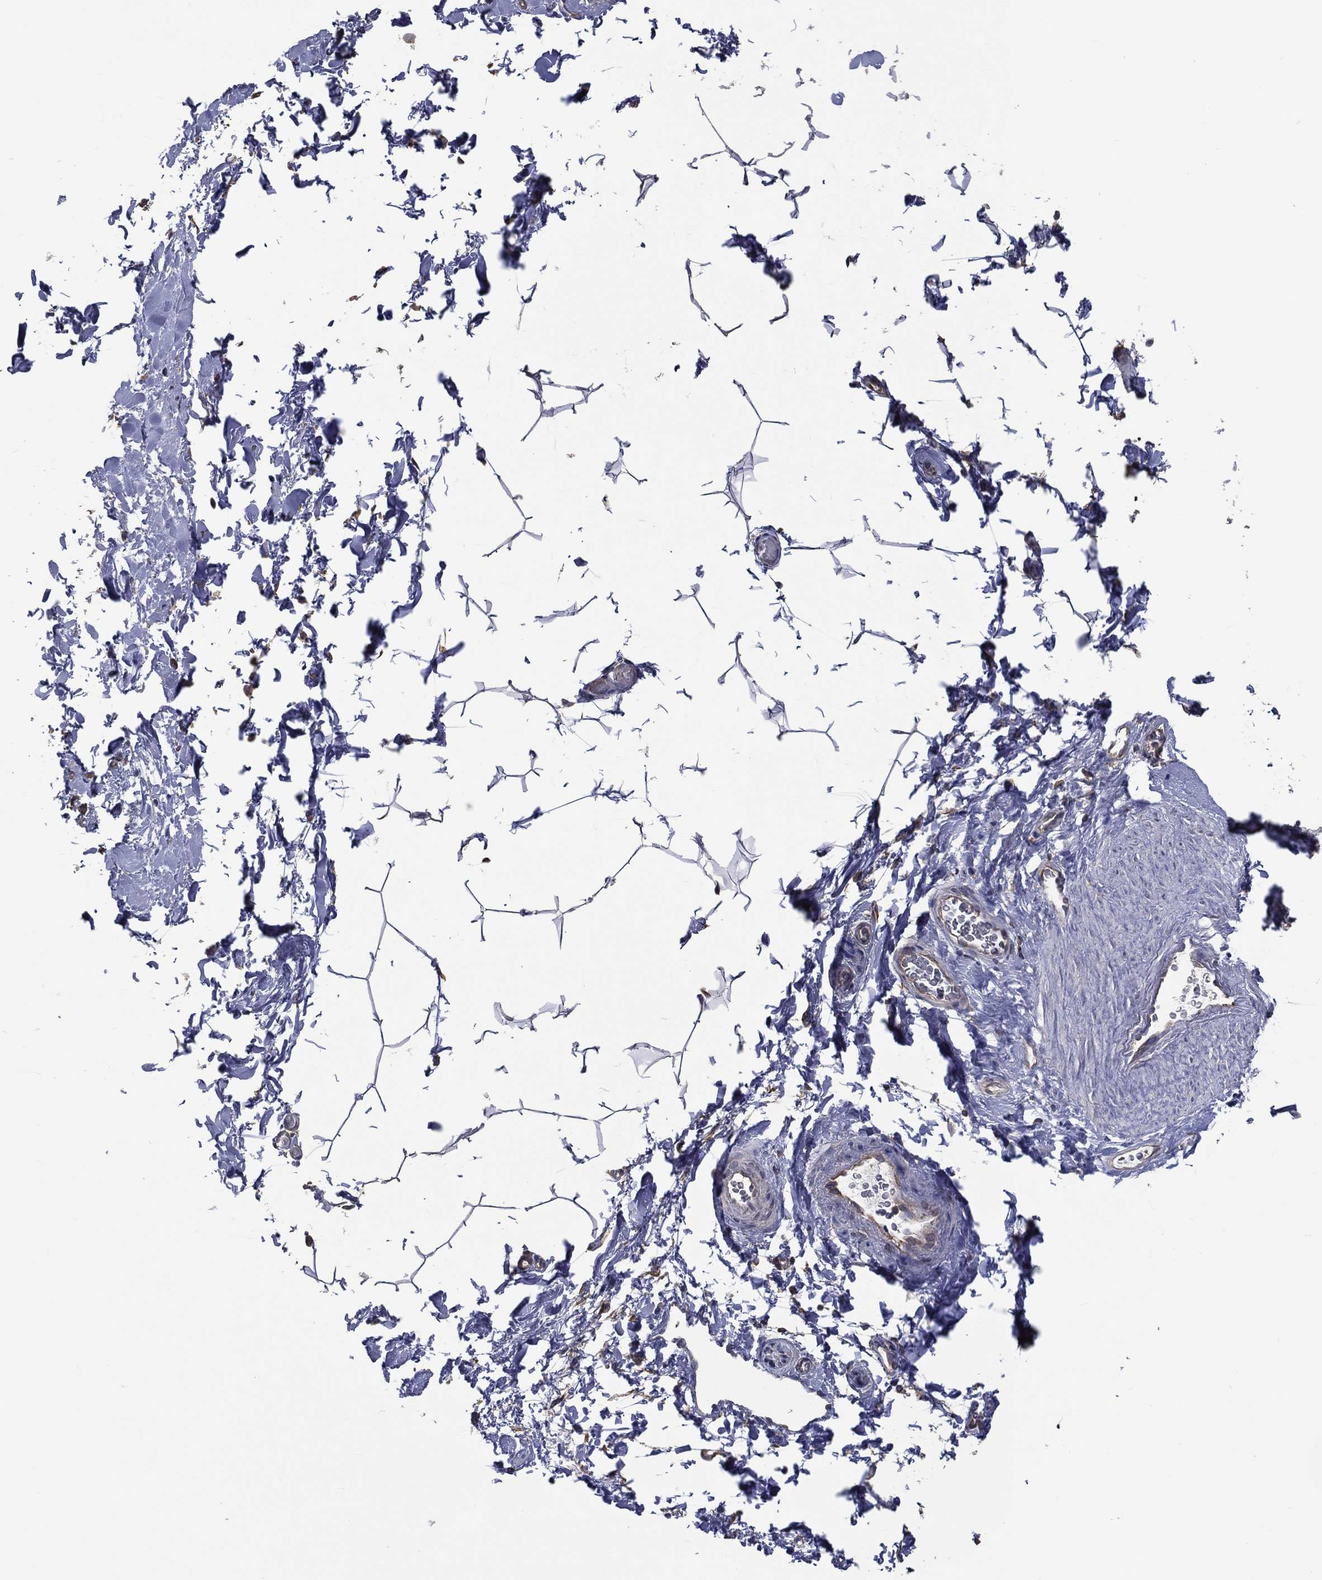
{"staining": {"intensity": "negative", "quantity": "none", "location": "none"}, "tissue": "adipose tissue", "cell_type": "Adipocytes", "image_type": "normal", "snomed": [{"axis": "morphology", "description": "Normal tissue, NOS"}, {"axis": "topography", "description": "Soft tissue"}, {"axis": "topography", "description": "Vascular tissue"}], "caption": "This is an IHC micrograph of normal adipose tissue. There is no positivity in adipocytes.", "gene": "SARS1", "patient": {"sex": "male", "age": 41}}